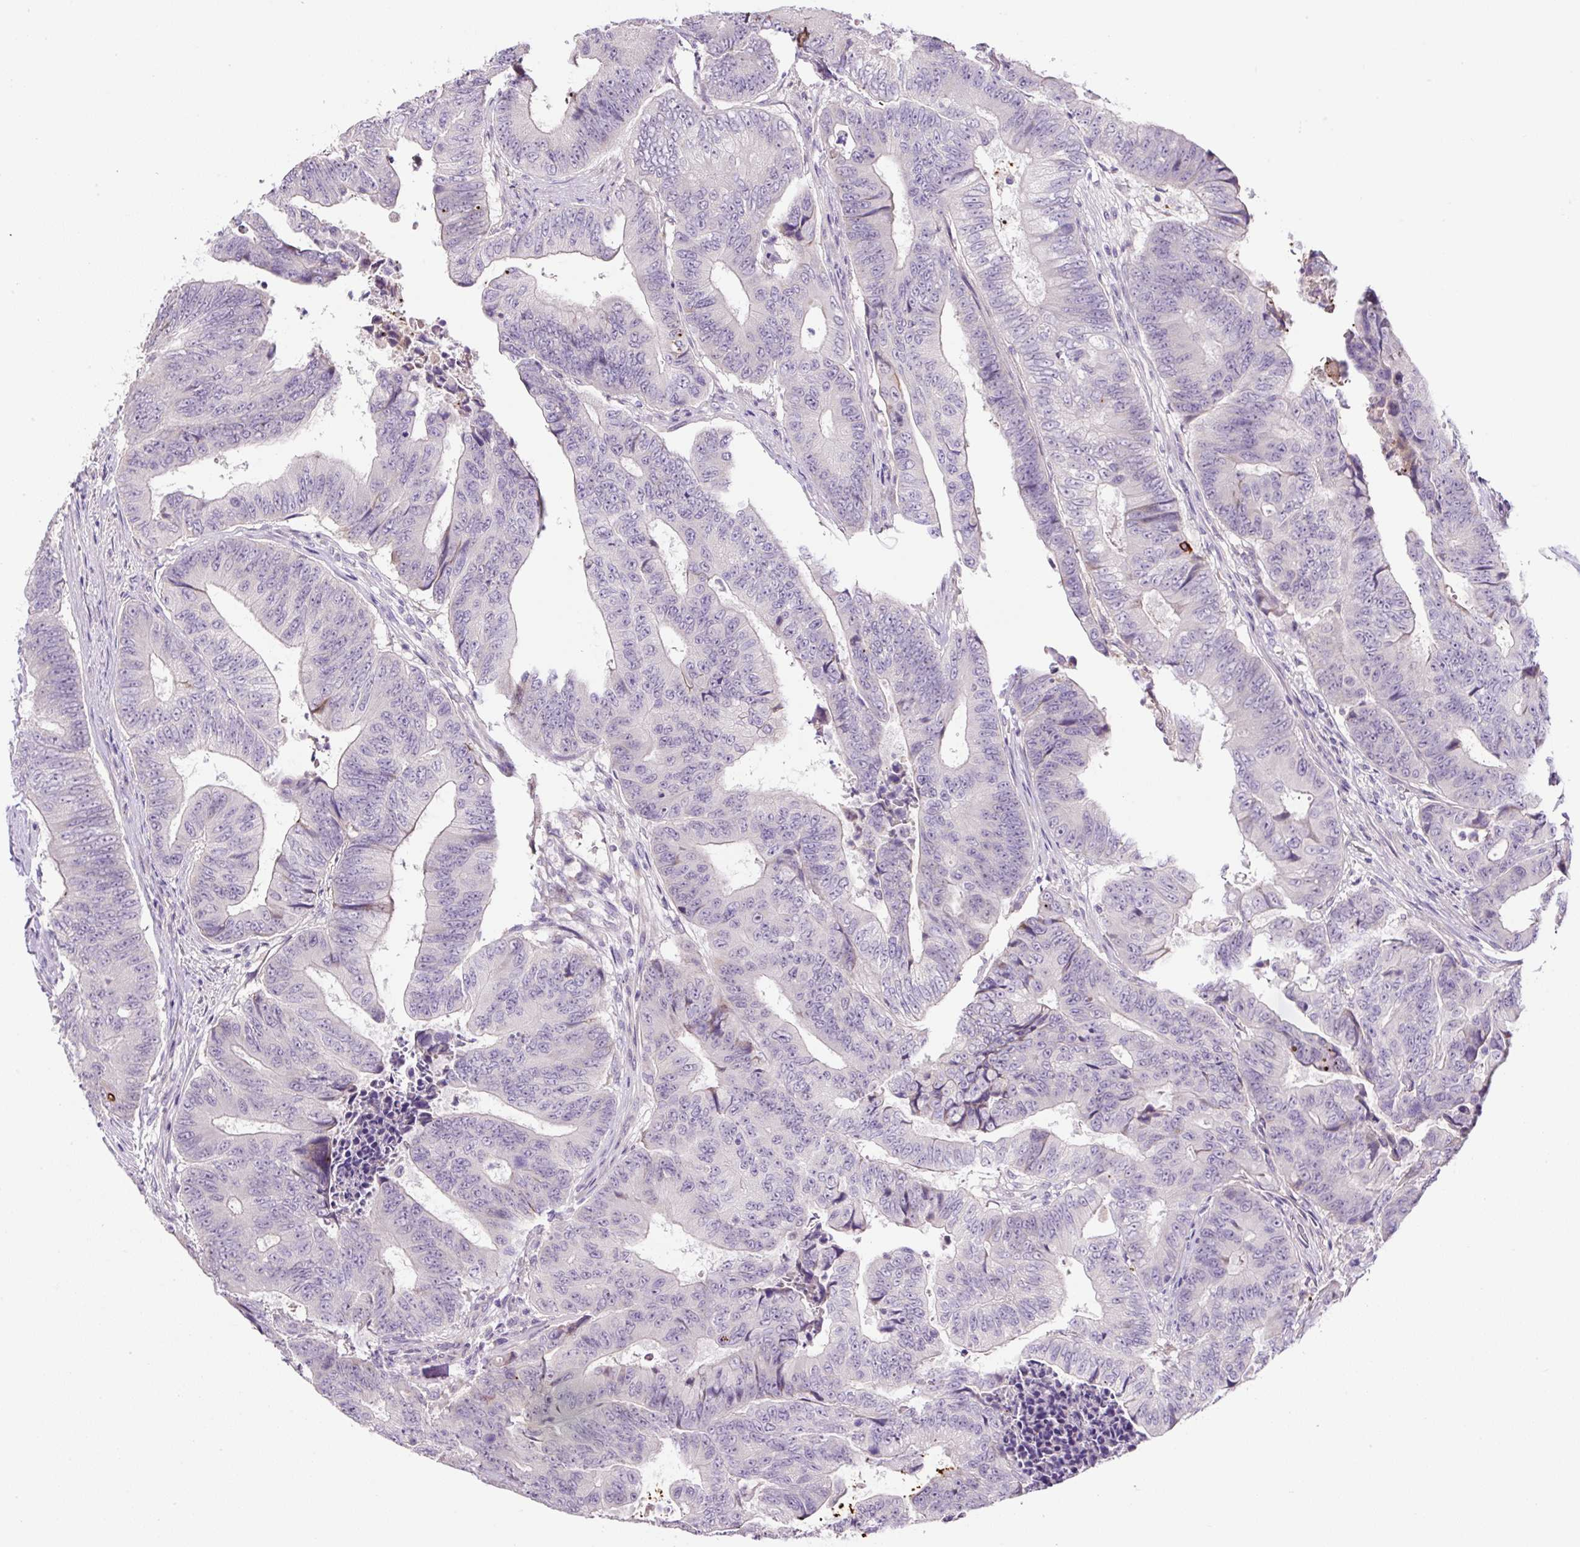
{"staining": {"intensity": "negative", "quantity": "none", "location": "none"}, "tissue": "colorectal cancer", "cell_type": "Tumor cells", "image_type": "cancer", "snomed": [{"axis": "morphology", "description": "Adenocarcinoma, NOS"}, {"axis": "topography", "description": "Colon"}], "caption": "DAB (3,3'-diaminobenzidine) immunohistochemical staining of adenocarcinoma (colorectal) exhibits no significant positivity in tumor cells.", "gene": "OGDHL", "patient": {"sex": "female", "age": 48}}